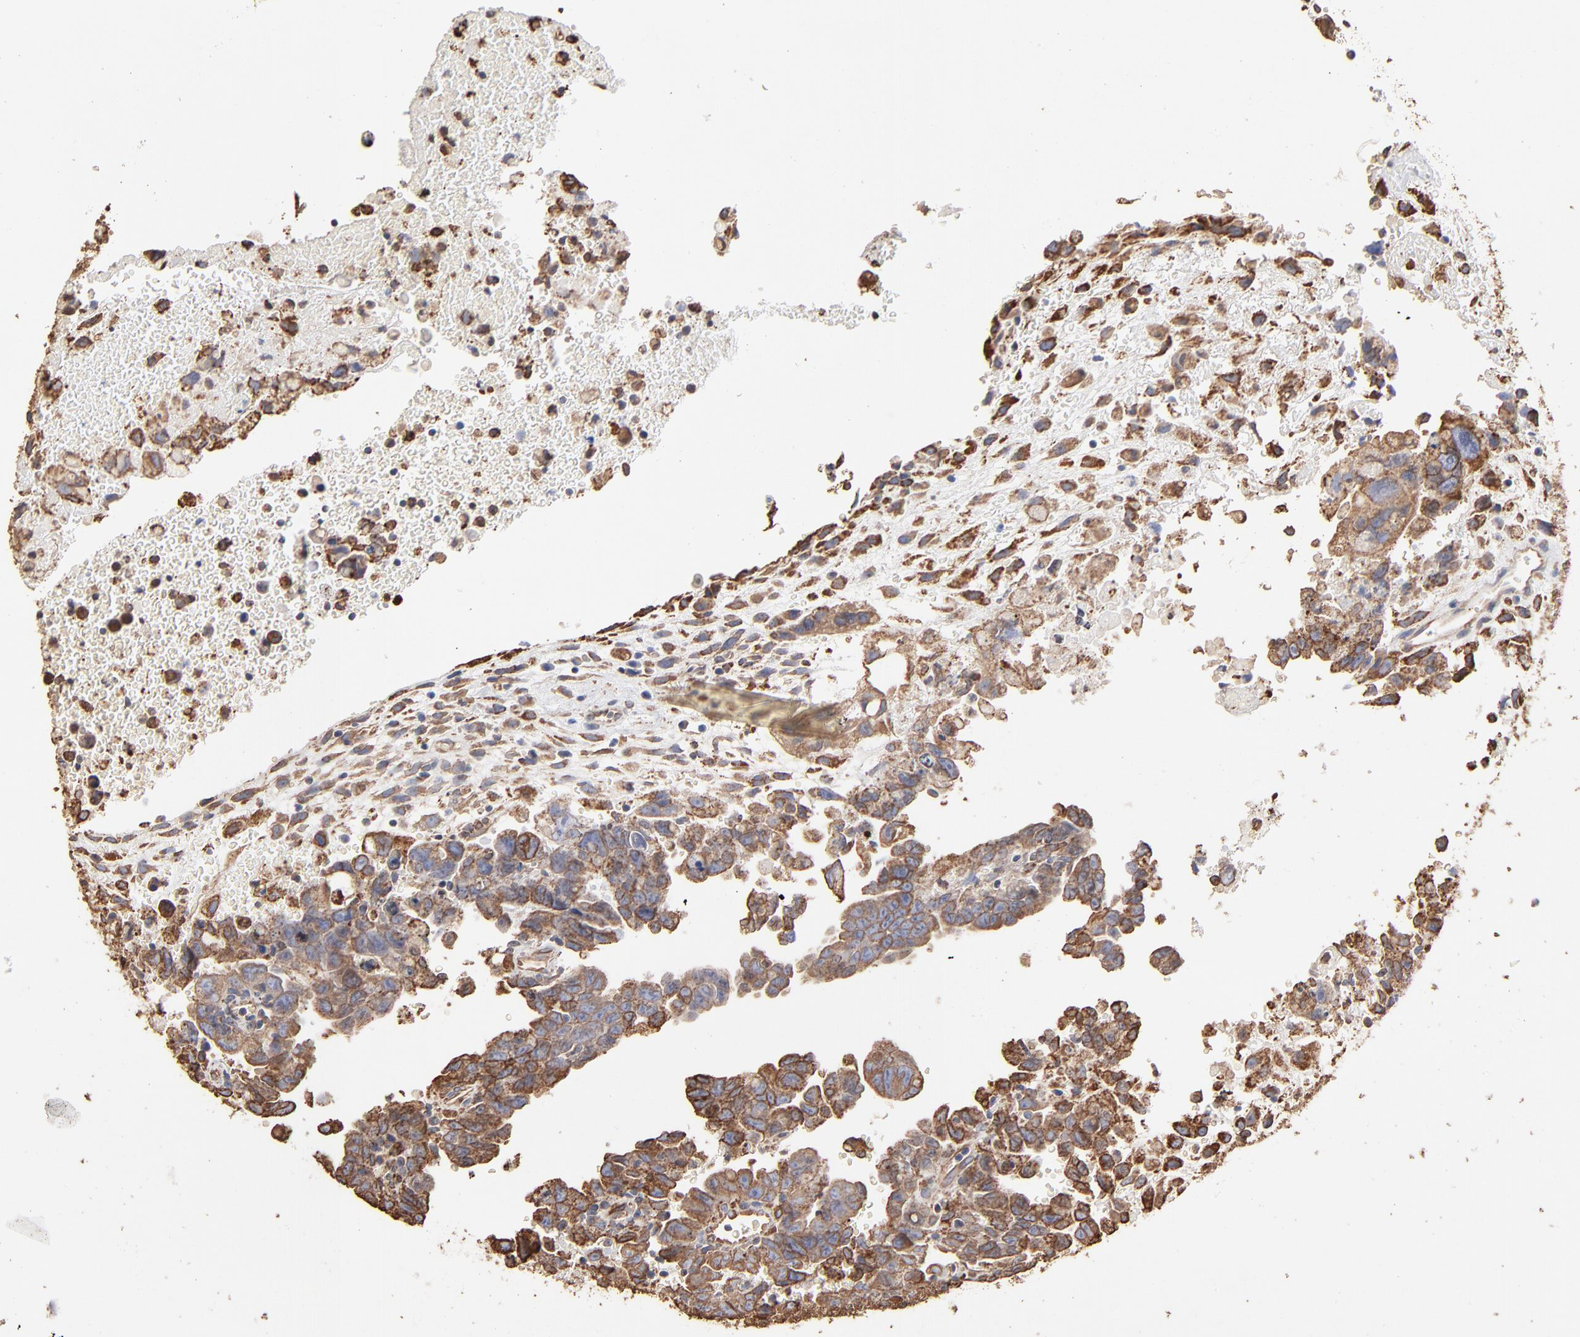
{"staining": {"intensity": "weak", "quantity": "25%-75%", "location": "cytoplasmic/membranous"}, "tissue": "testis cancer", "cell_type": "Tumor cells", "image_type": "cancer", "snomed": [{"axis": "morphology", "description": "Carcinoma, Embryonal, NOS"}, {"axis": "topography", "description": "Testis"}], "caption": "This image reveals testis embryonal carcinoma stained with IHC to label a protein in brown. The cytoplasmic/membranous of tumor cells show weak positivity for the protein. Nuclei are counter-stained blue.", "gene": "PDIA3", "patient": {"sex": "male", "age": 28}}